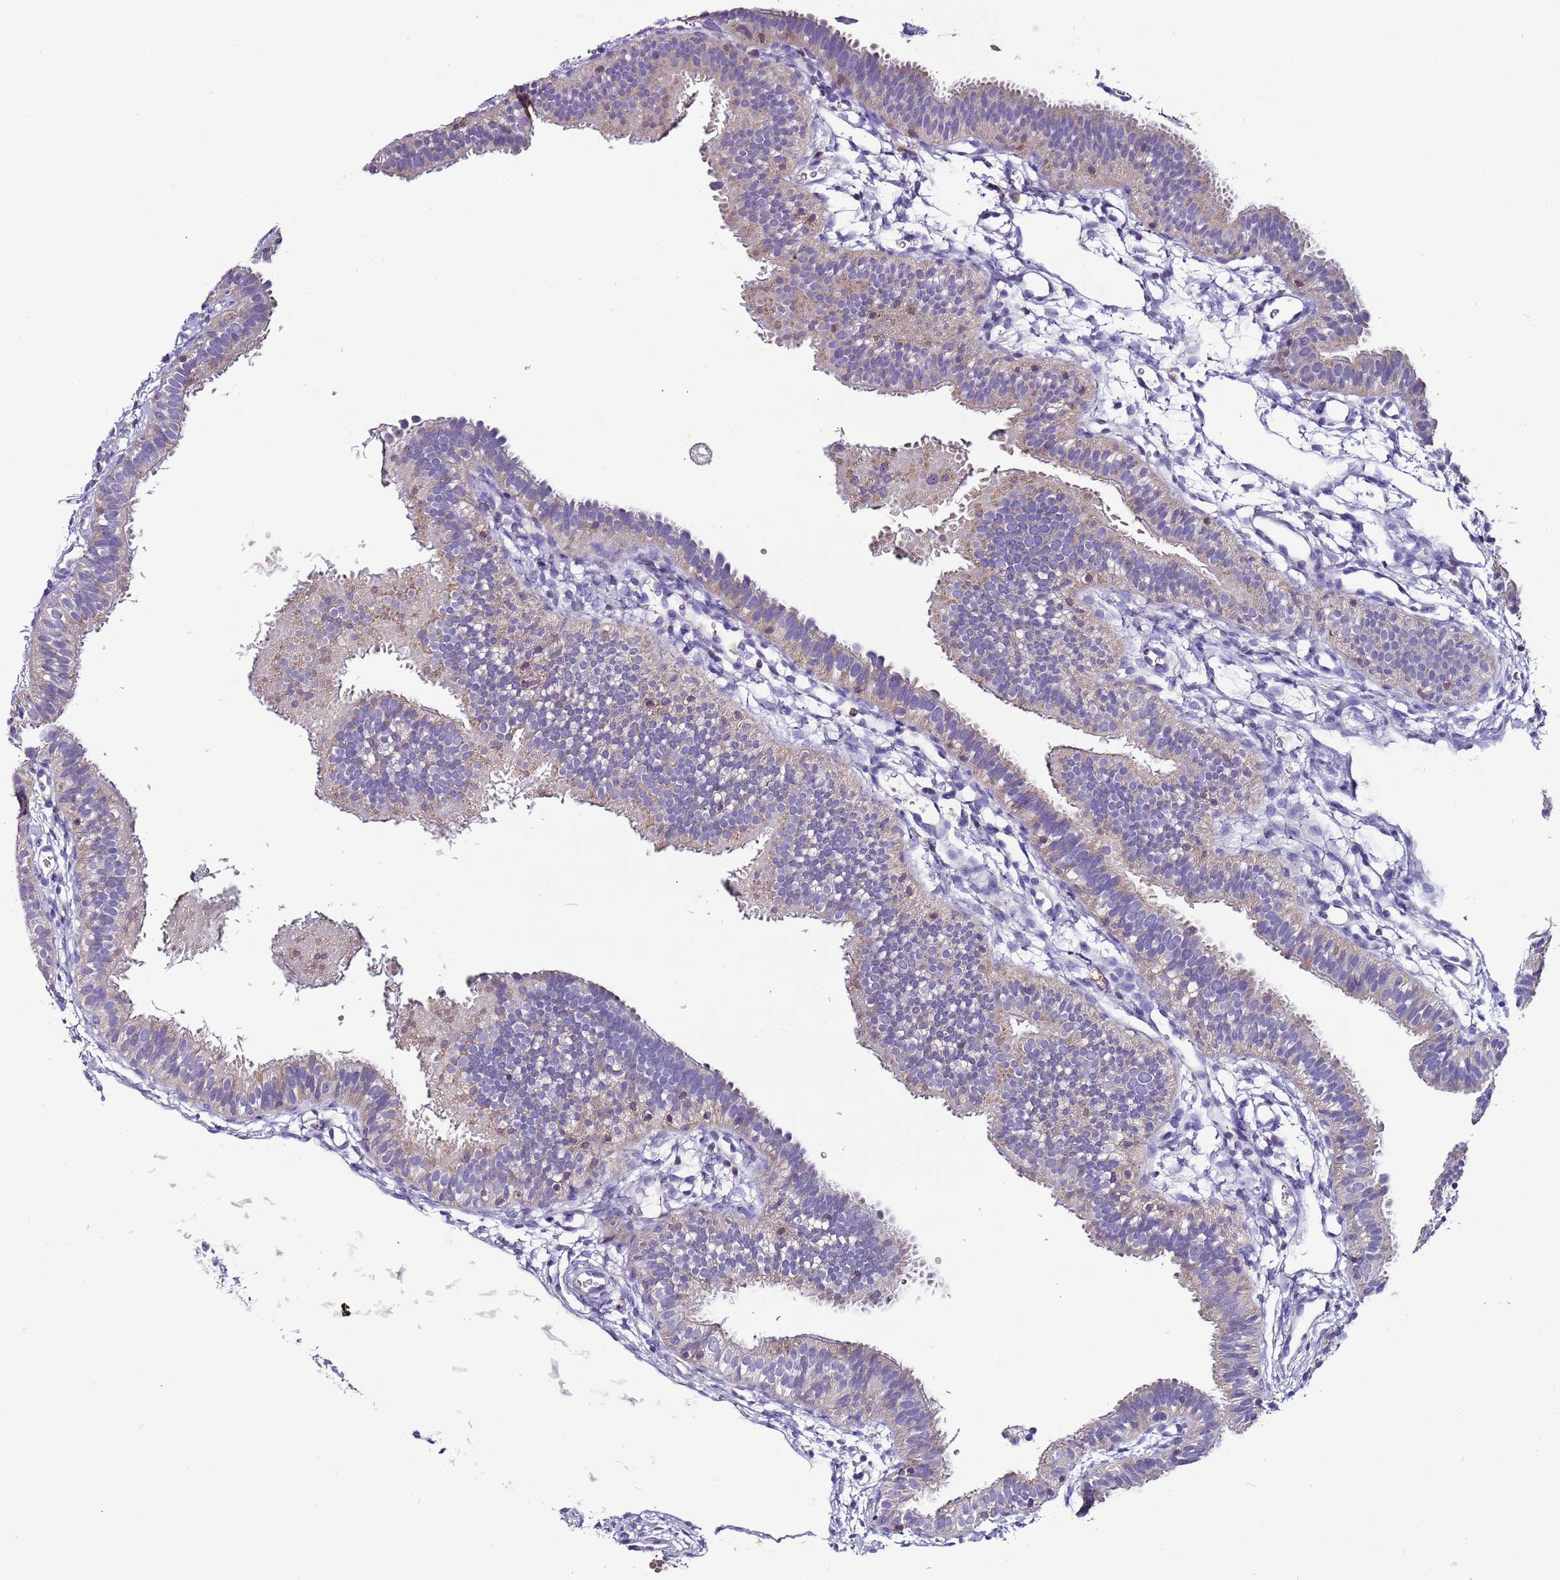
{"staining": {"intensity": "negative", "quantity": "none", "location": "none"}, "tissue": "fallopian tube", "cell_type": "Glandular cells", "image_type": "normal", "snomed": [{"axis": "morphology", "description": "Normal tissue, NOS"}, {"axis": "topography", "description": "Fallopian tube"}], "caption": "An IHC image of normal fallopian tube is shown. There is no staining in glandular cells of fallopian tube. (Brightfield microscopy of DAB immunohistochemistry (IHC) at high magnification).", "gene": "IGIP", "patient": {"sex": "female", "age": 35}}